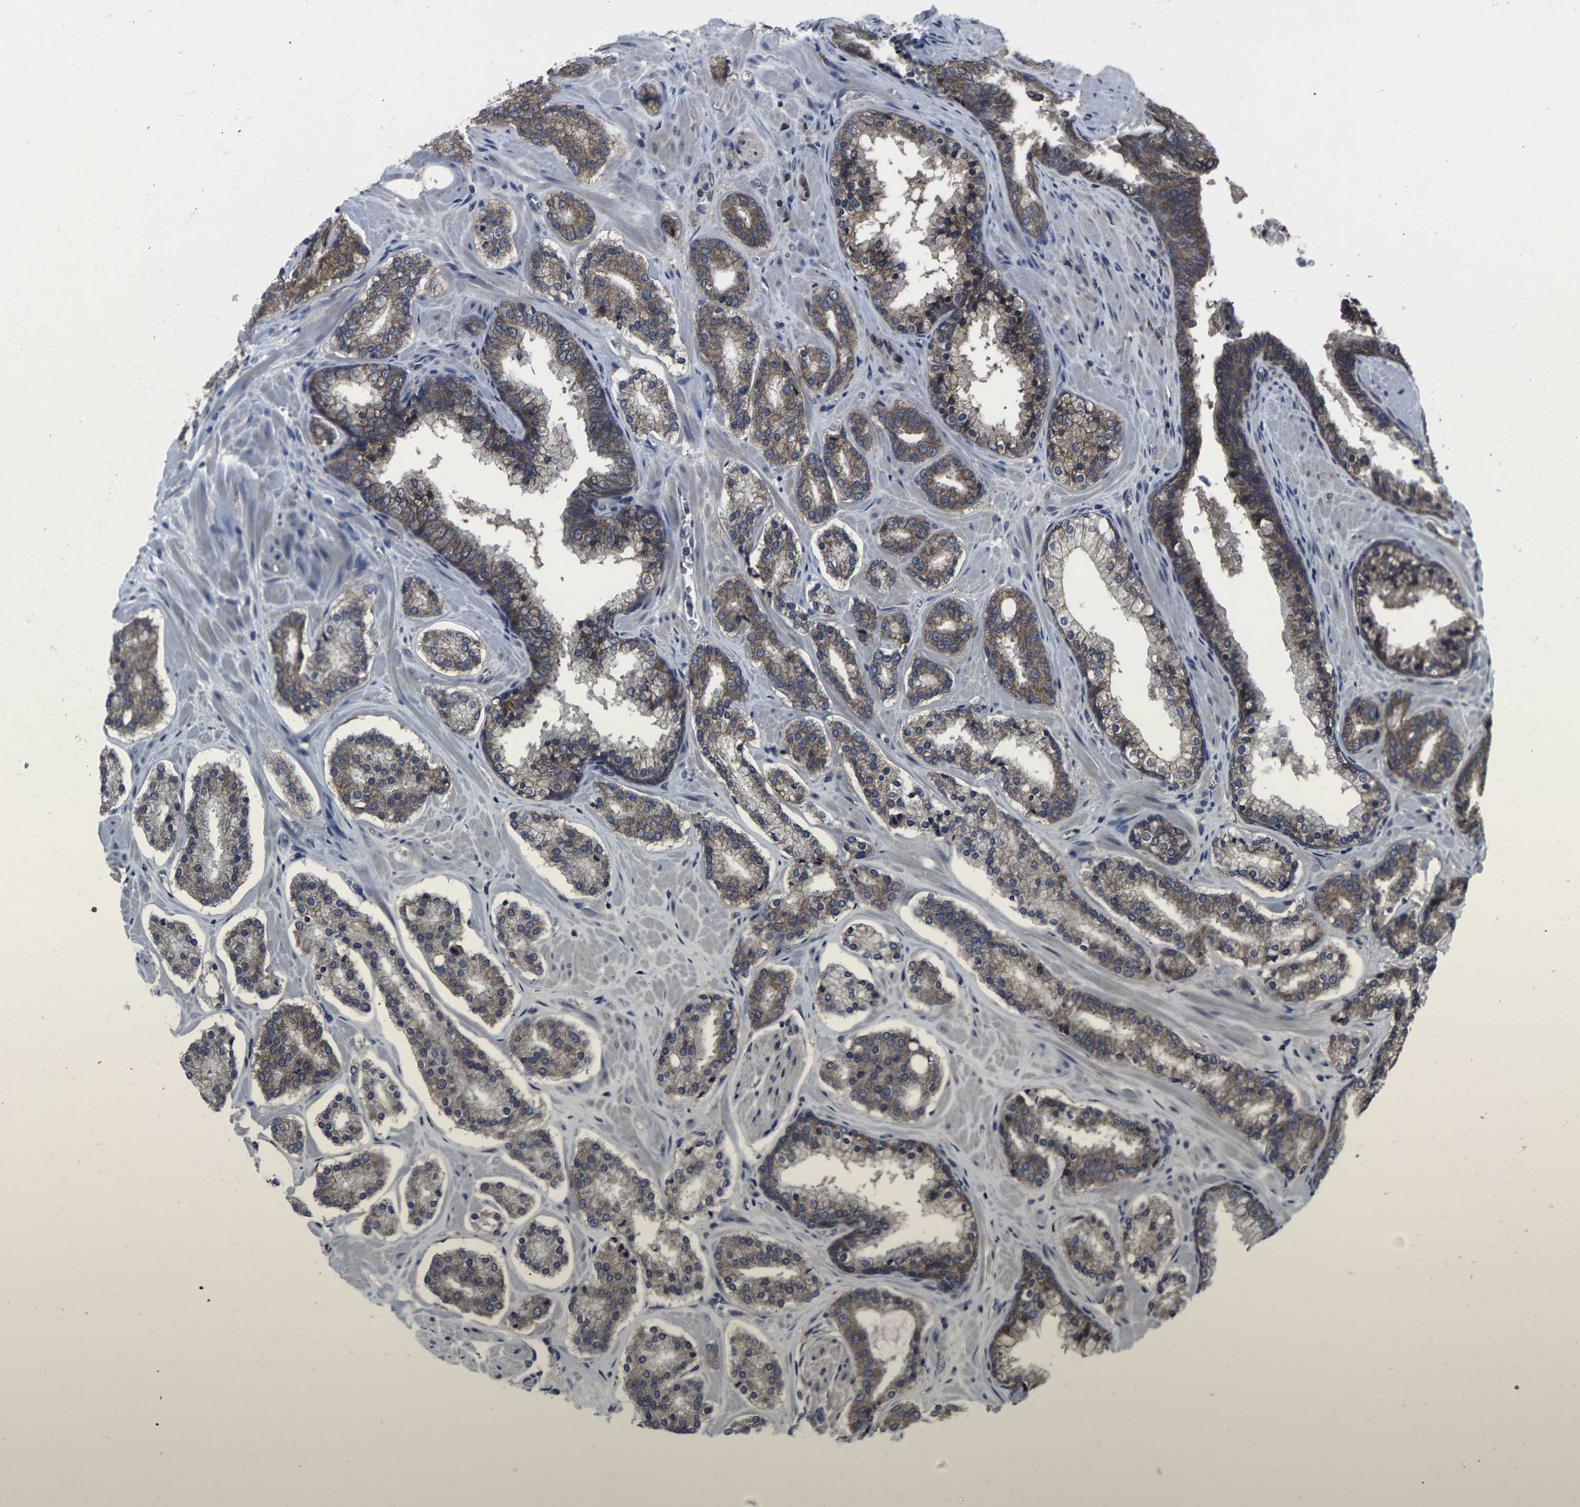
{"staining": {"intensity": "moderate", "quantity": ">75%", "location": "cytoplasmic/membranous"}, "tissue": "prostate cancer", "cell_type": "Tumor cells", "image_type": "cancer", "snomed": [{"axis": "morphology", "description": "Adenocarcinoma, High grade"}, {"axis": "topography", "description": "Prostate"}], "caption": "Tumor cells exhibit medium levels of moderate cytoplasmic/membranous expression in about >75% of cells in human adenocarcinoma (high-grade) (prostate).", "gene": "MAPKAPK2", "patient": {"sex": "male", "age": 60}}